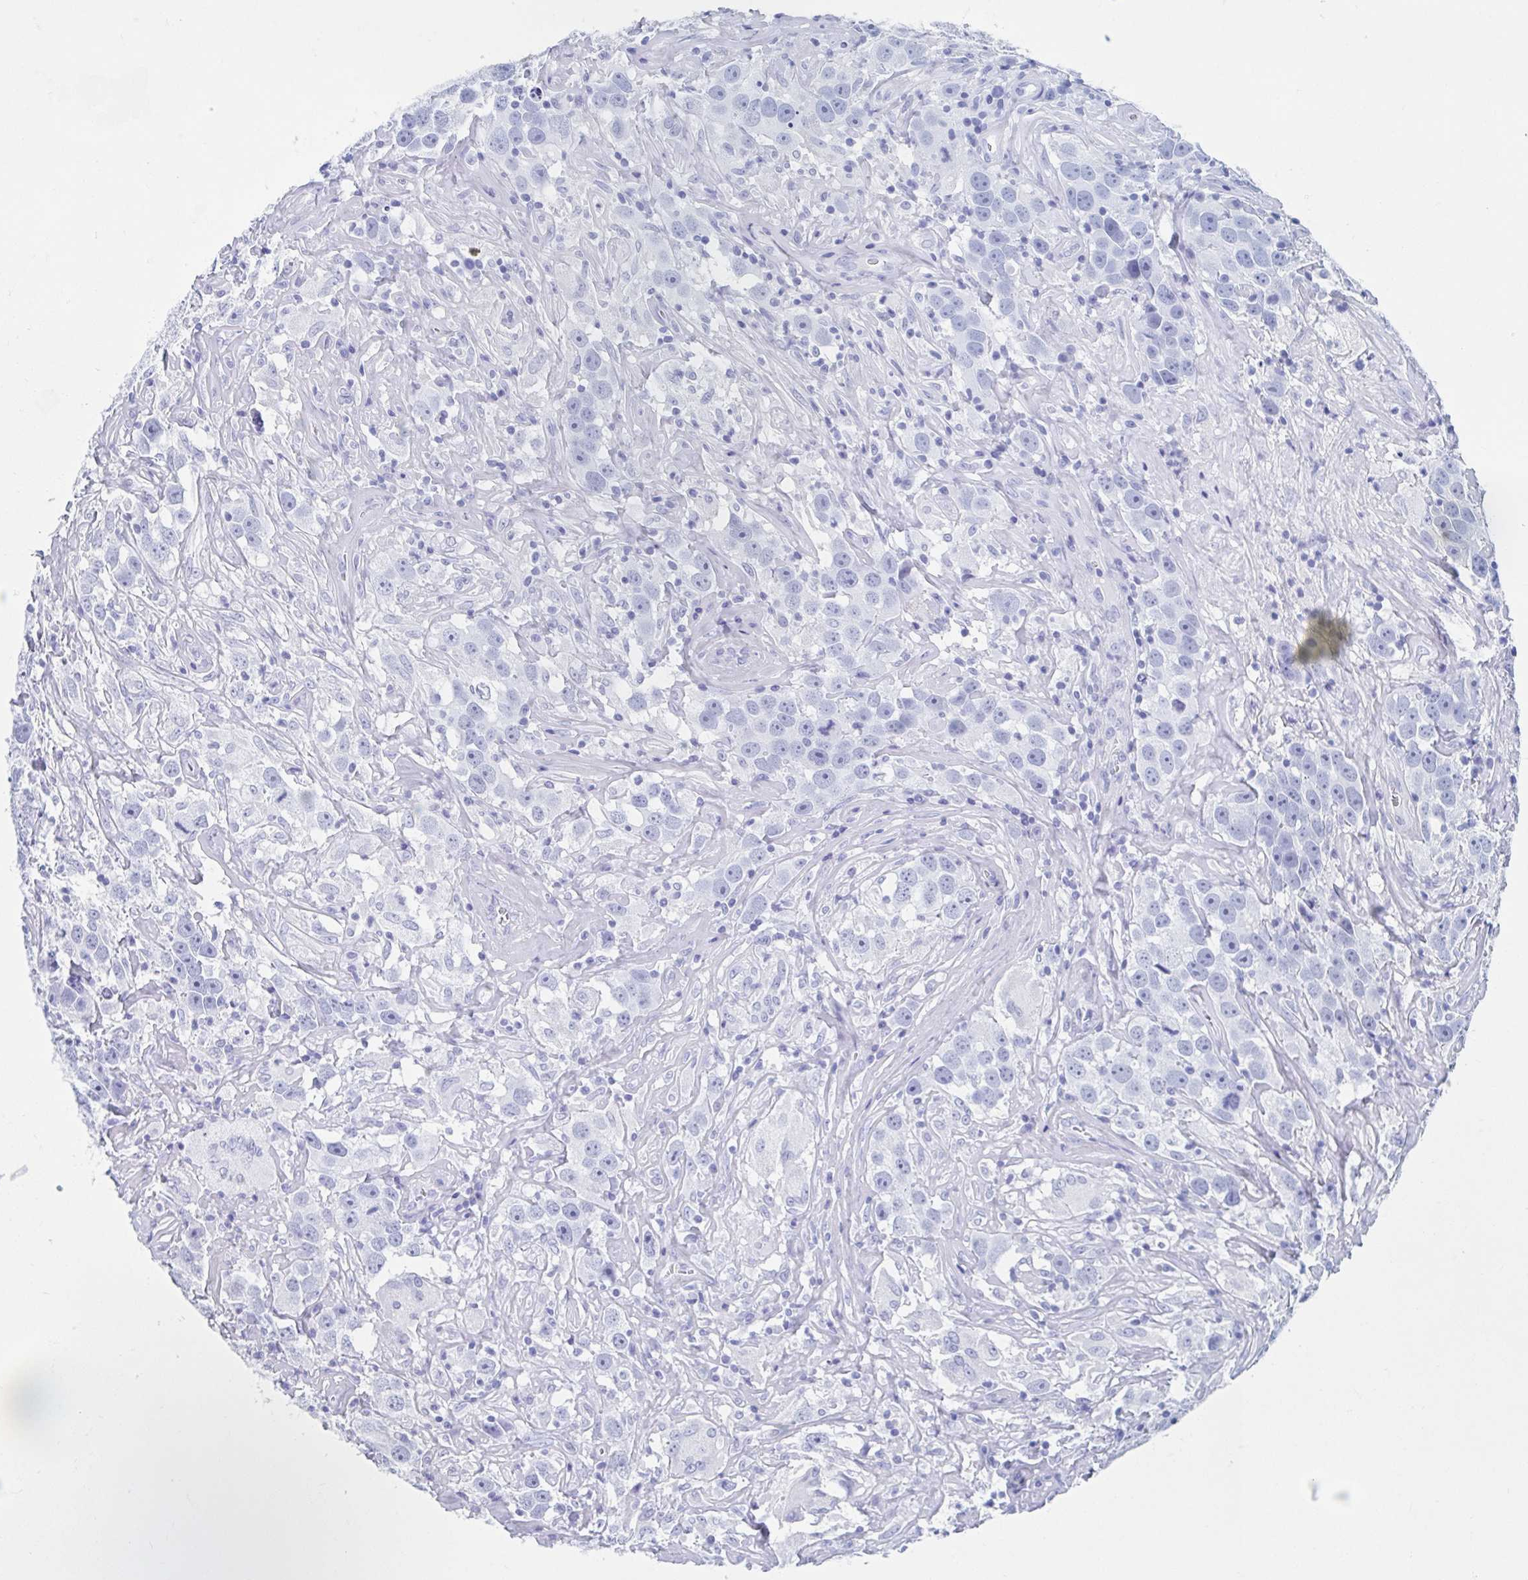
{"staining": {"intensity": "negative", "quantity": "none", "location": "none"}, "tissue": "testis cancer", "cell_type": "Tumor cells", "image_type": "cancer", "snomed": [{"axis": "morphology", "description": "Seminoma, NOS"}, {"axis": "topography", "description": "Testis"}], "caption": "An immunohistochemistry (IHC) image of testis cancer (seminoma) is shown. There is no staining in tumor cells of testis cancer (seminoma).", "gene": "C10orf53", "patient": {"sex": "male", "age": 49}}